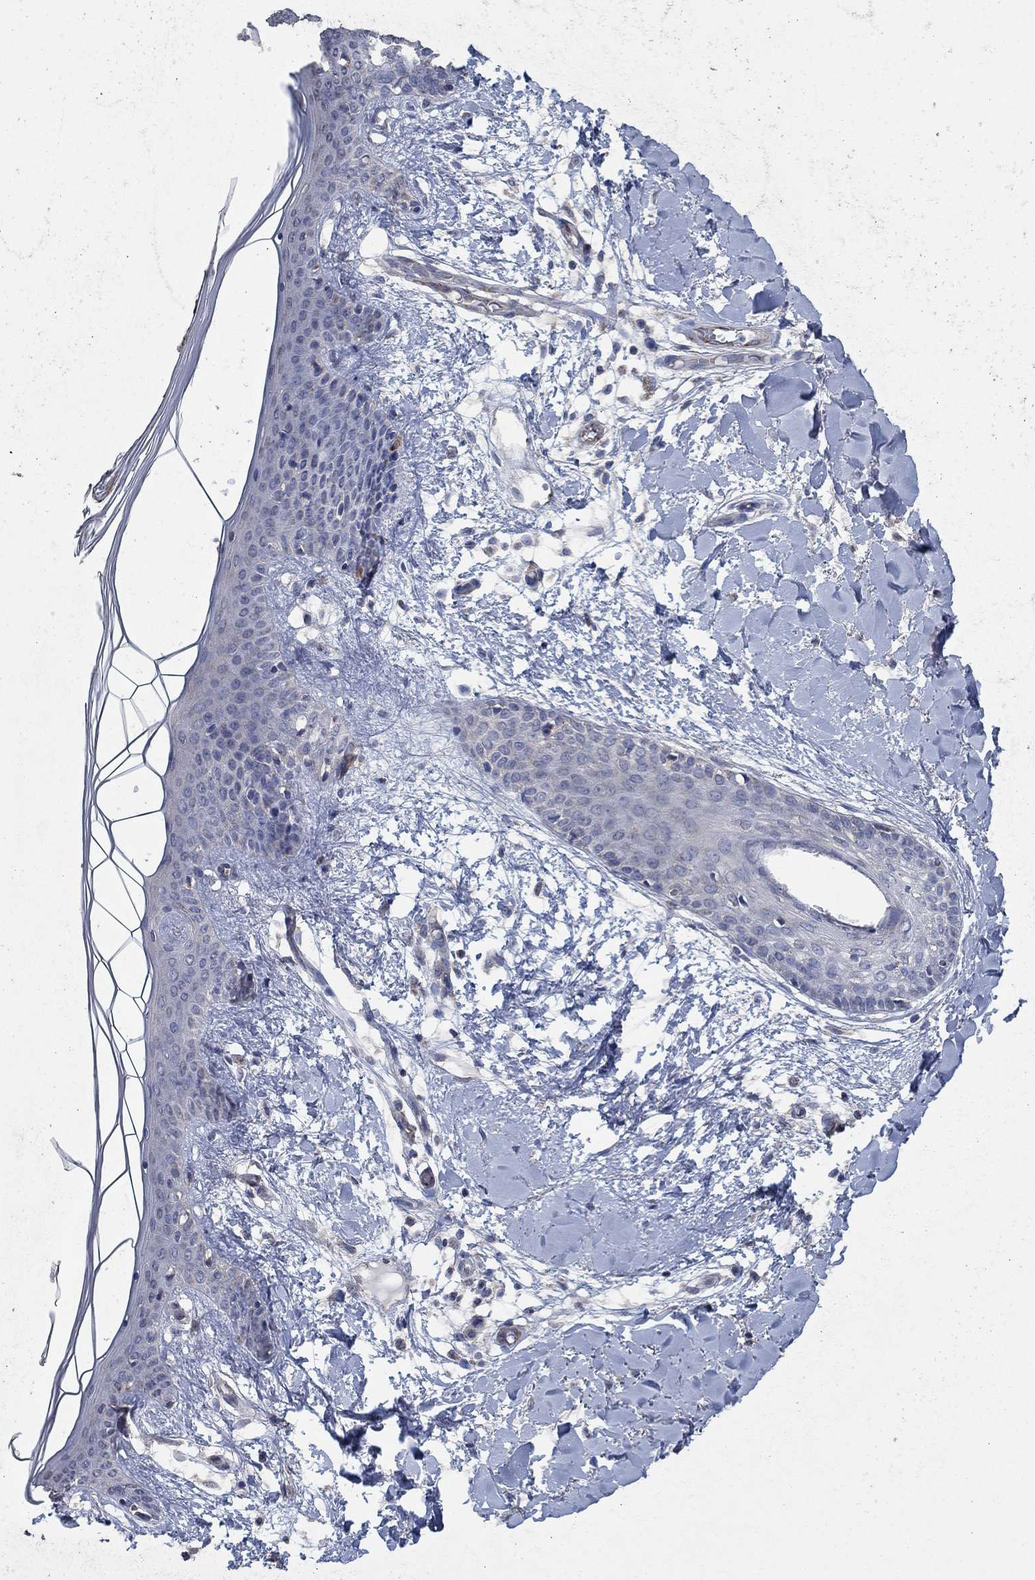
{"staining": {"intensity": "negative", "quantity": "none", "location": "none"}, "tissue": "skin", "cell_type": "Fibroblasts", "image_type": "normal", "snomed": [{"axis": "morphology", "description": "Normal tissue, NOS"}, {"axis": "topography", "description": "Skin"}], "caption": "High magnification brightfield microscopy of normal skin stained with DAB (brown) and counterstained with hematoxylin (blue): fibroblasts show no significant expression. (DAB IHC visualized using brightfield microscopy, high magnification).", "gene": "HID1", "patient": {"sex": "female", "age": 34}}